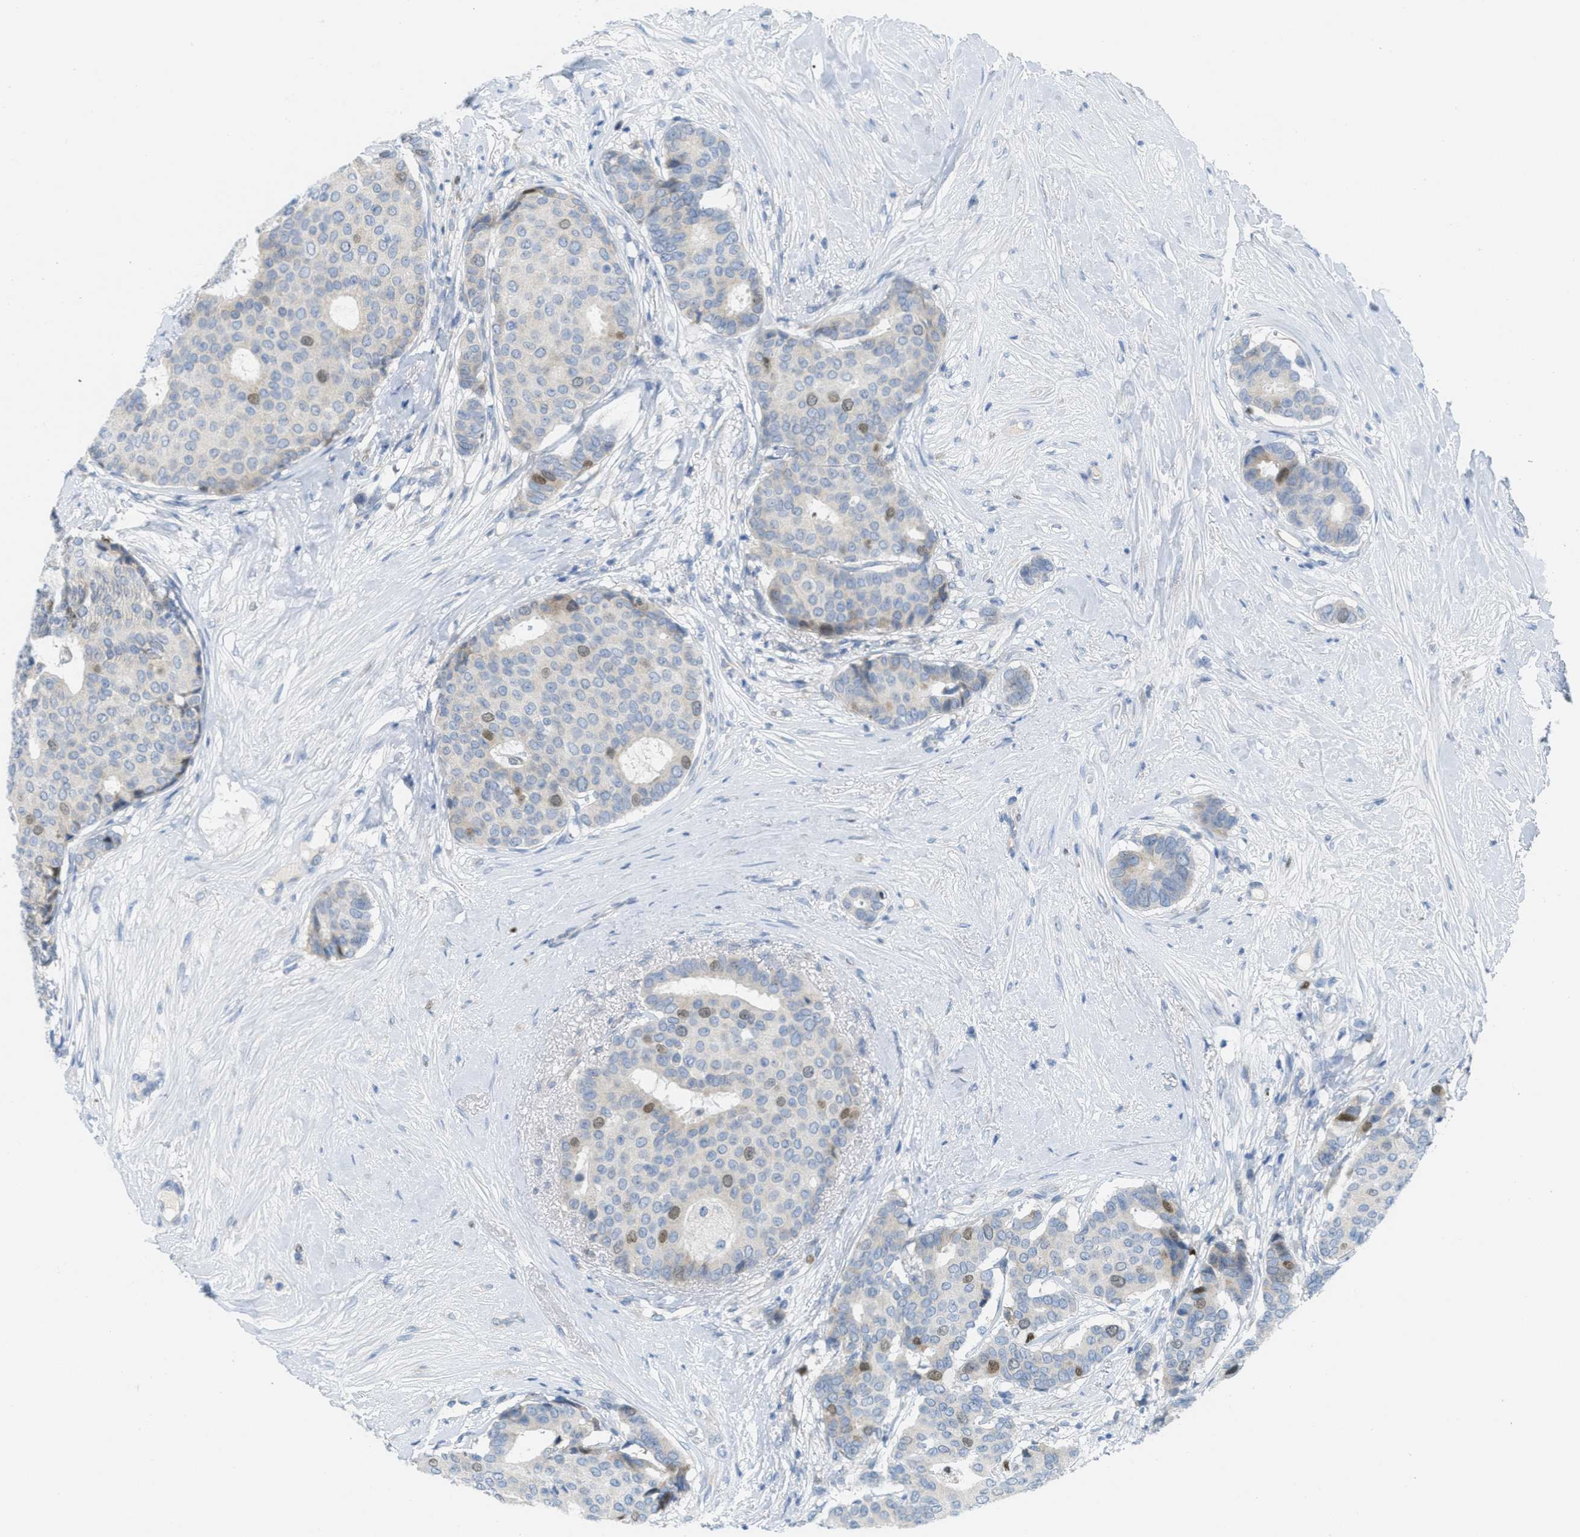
{"staining": {"intensity": "moderate", "quantity": "<25%", "location": "nuclear"}, "tissue": "breast cancer", "cell_type": "Tumor cells", "image_type": "cancer", "snomed": [{"axis": "morphology", "description": "Duct carcinoma"}, {"axis": "topography", "description": "Breast"}], "caption": "Immunohistochemical staining of human breast cancer exhibits moderate nuclear protein positivity in about <25% of tumor cells.", "gene": "ORC6", "patient": {"sex": "female", "age": 75}}